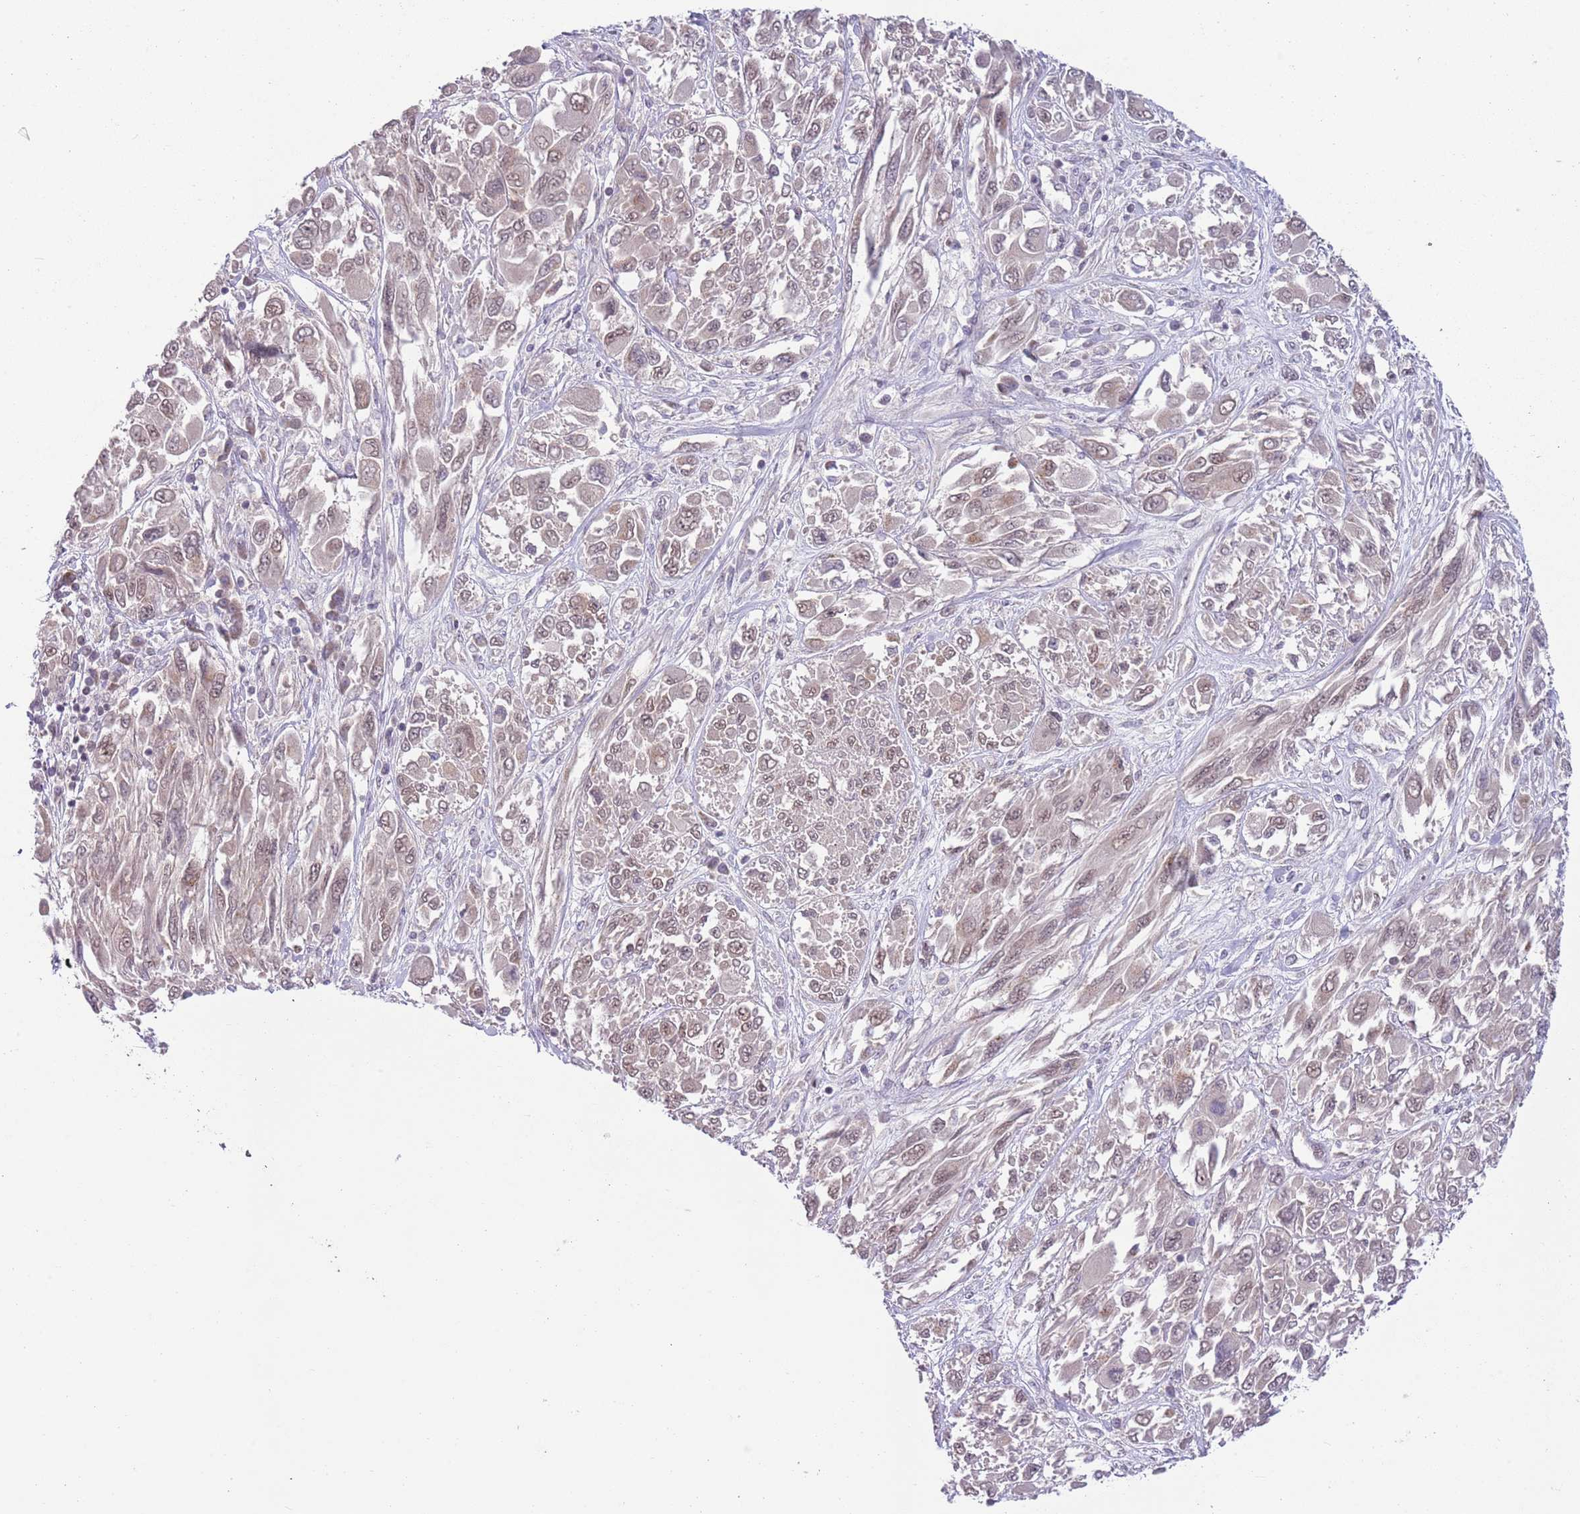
{"staining": {"intensity": "weak", "quantity": "25%-75%", "location": "nuclear"}, "tissue": "melanoma", "cell_type": "Tumor cells", "image_type": "cancer", "snomed": [{"axis": "morphology", "description": "Malignant melanoma, NOS"}, {"axis": "topography", "description": "Skin"}], "caption": "Human melanoma stained with a protein marker displays weak staining in tumor cells.", "gene": "TM2D1", "patient": {"sex": "female", "age": 91}}